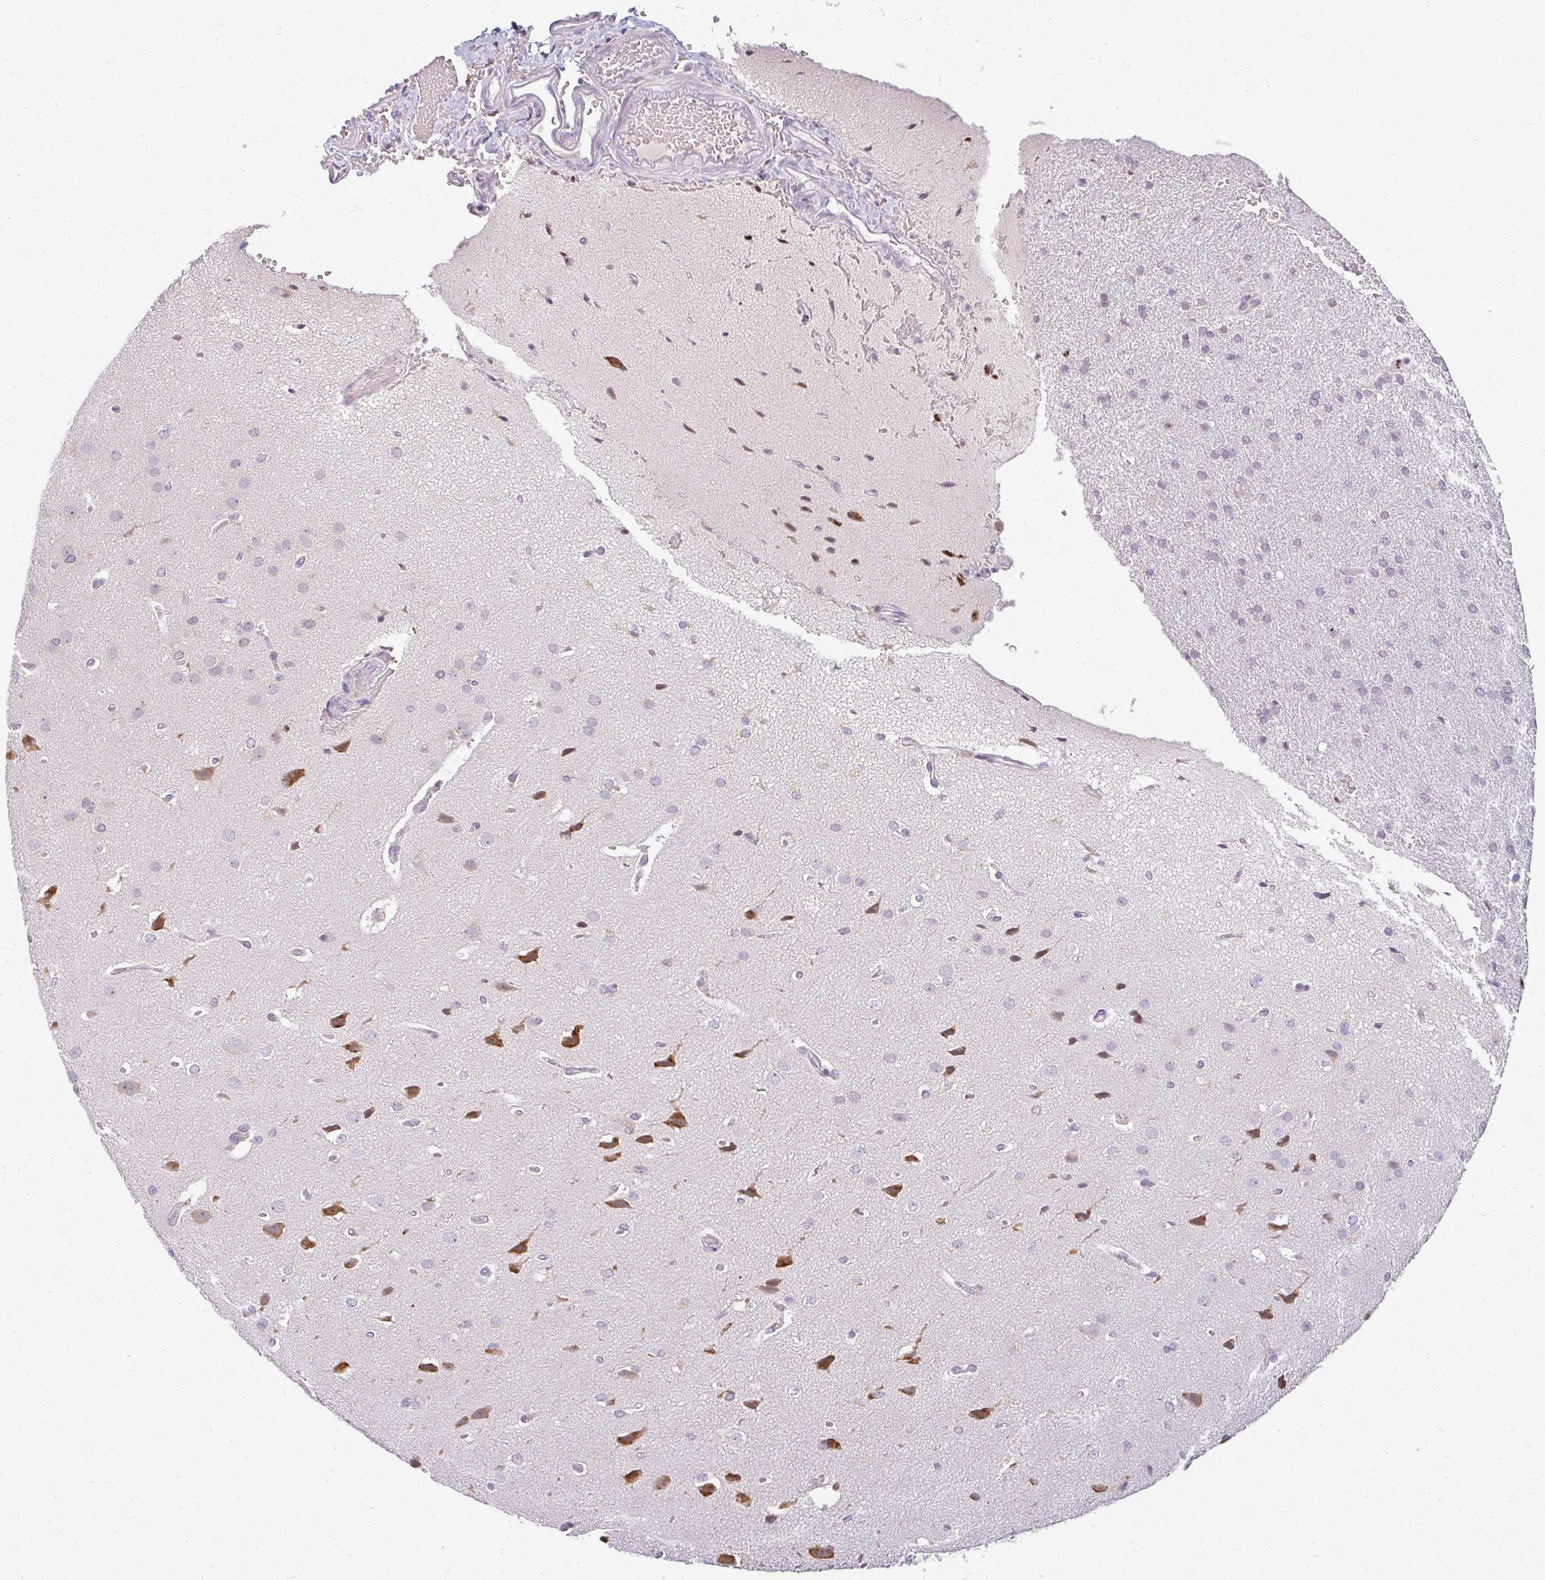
{"staining": {"intensity": "negative", "quantity": "none", "location": "none"}, "tissue": "glioma", "cell_type": "Tumor cells", "image_type": "cancer", "snomed": [{"axis": "morphology", "description": "Glioma, malignant, Low grade"}, {"axis": "topography", "description": "Brain"}], "caption": "The IHC photomicrograph has no significant staining in tumor cells of glioma tissue.", "gene": "ZFYVE26", "patient": {"sex": "female", "age": 33}}